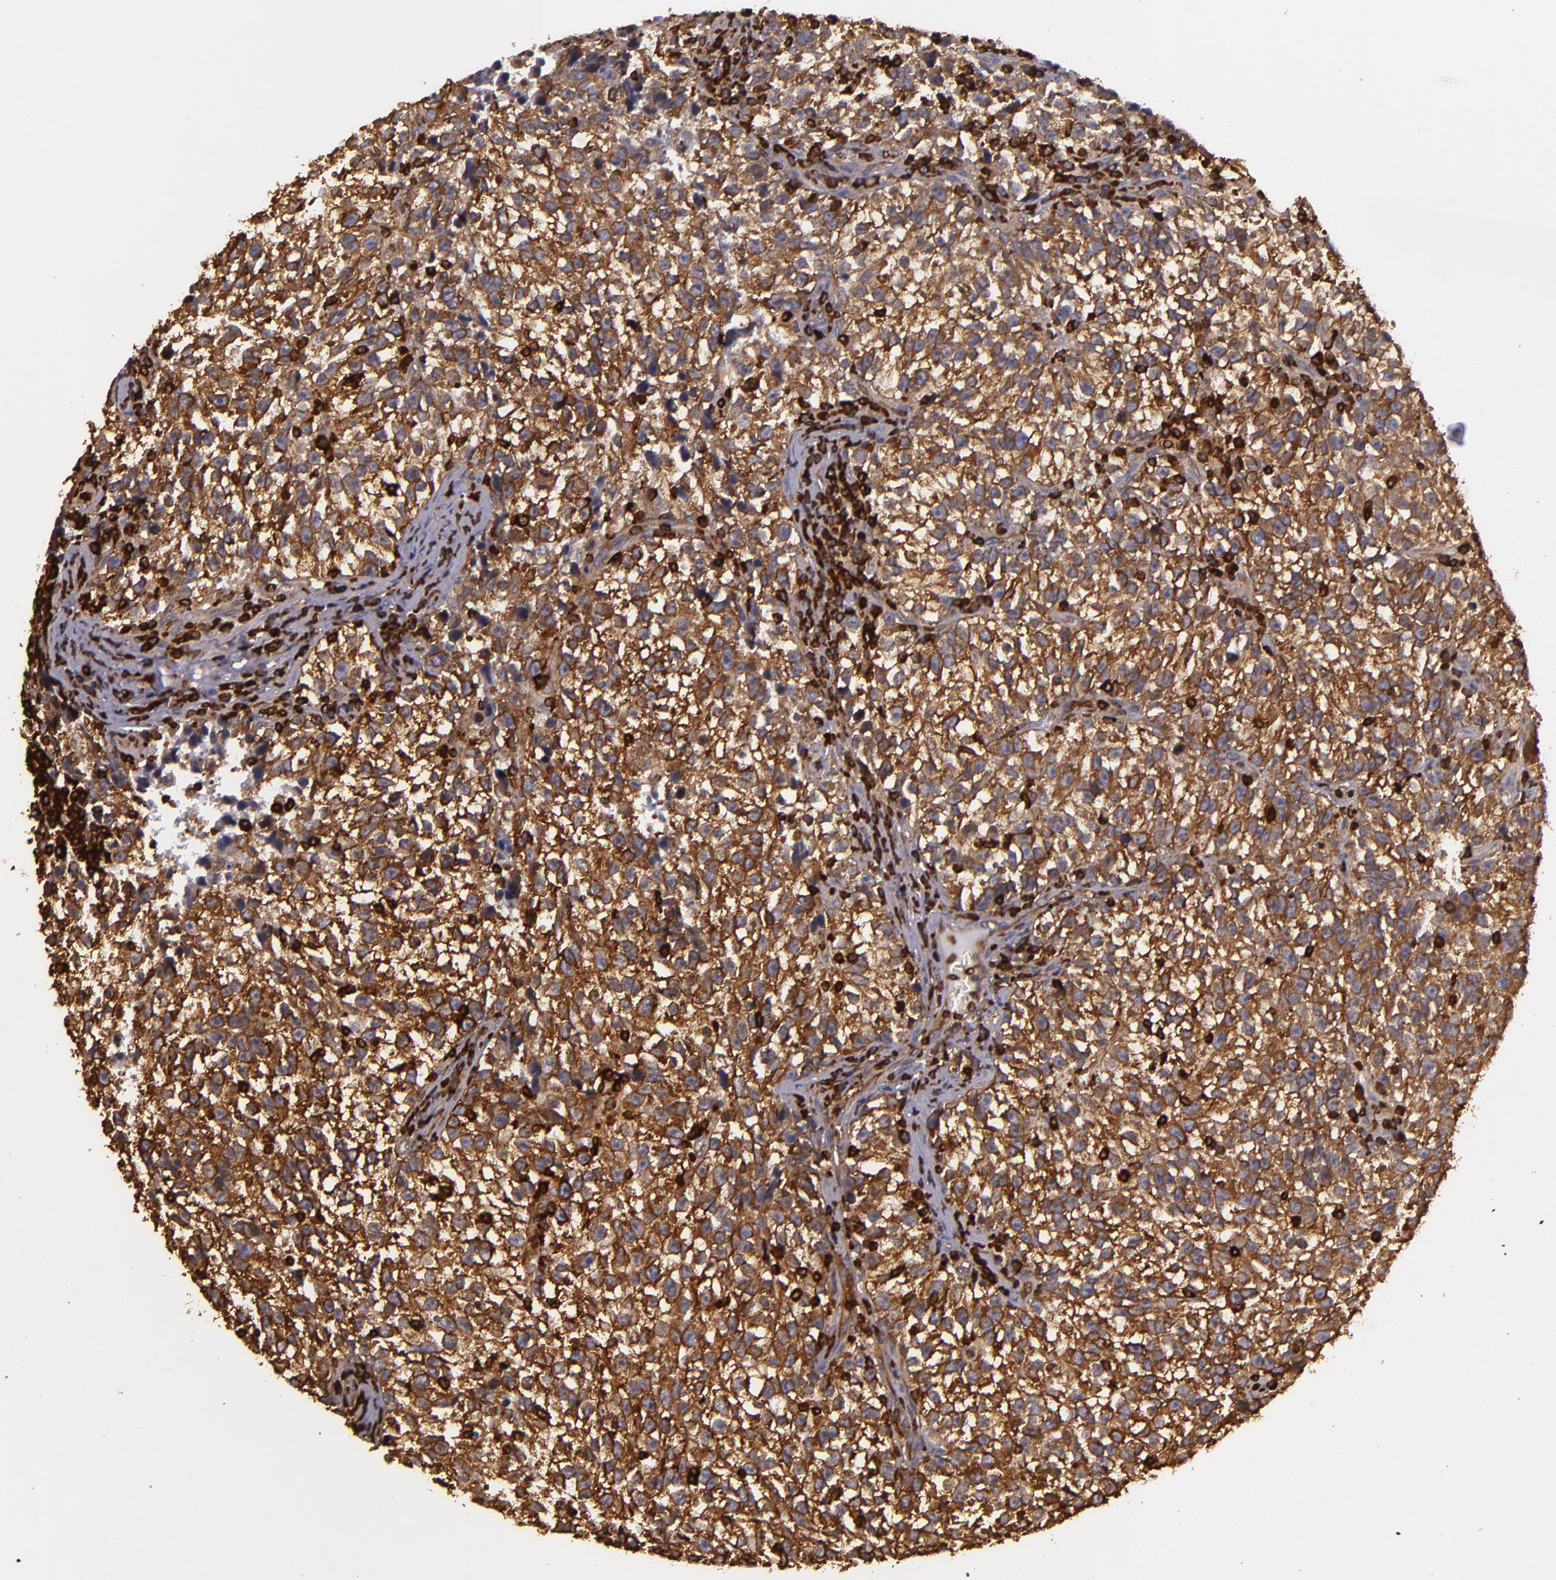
{"staining": {"intensity": "strong", "quantity": ">75%", "location": "cytoplasmic/membranous"}, "tissue": "testis cancer", "cell_type": "Tumor cells", "image_type": "cancer", "snomed": [{"axis": "morphology", "description": "Seminoma, NOS"}, {"axis": "topography", "description": "Testis"}], "caption": "Tumor cells exhibit high levels of strong cytoplasmic/membranous staining in approximately >75% of cells in human testis cancer (seminoma).", "gene": "SLC9A3R1", "patient": {"sex": "male", "age": 38}}